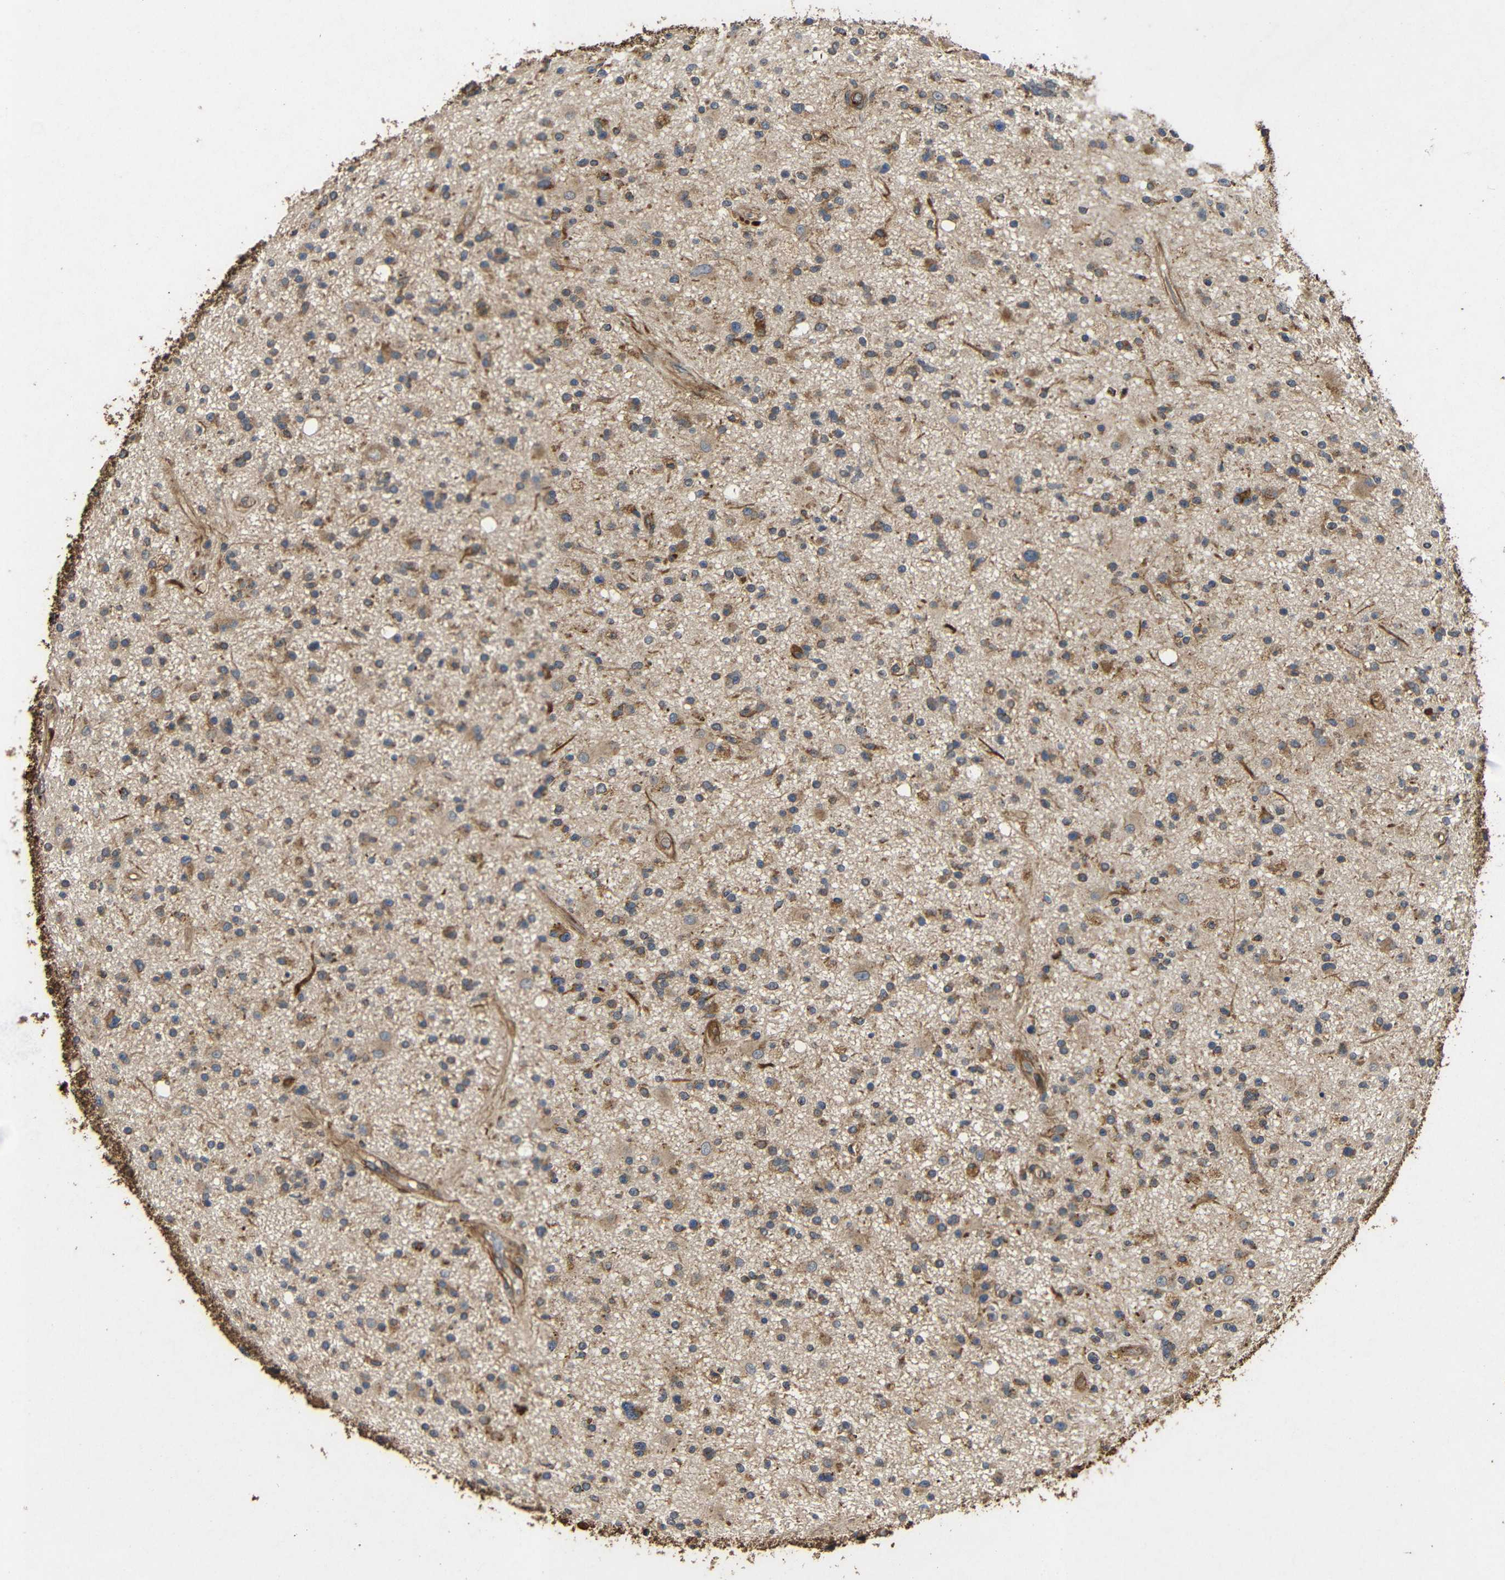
{"staining": {"intensity": "moderate", "quantity": "25%-75%", "location": "cytoplasmic/membranous"}, "tissue": "glioma", "cell_type": "Tumor cells", "image_type": "cancer", "snomed": [{"axis": "morphology", "description": "Glioma, malignant, High grade"}, {"axis": "topography", "description": "Brain"}], "caption": "A histopathology image of malignant glioma (high-grade) stained for a protein shows moderate cytoplasmic/membranous brown staining in tumor cells.", "gene": "EIF2S1", "patient": {"sex": "male", "age": 33}}